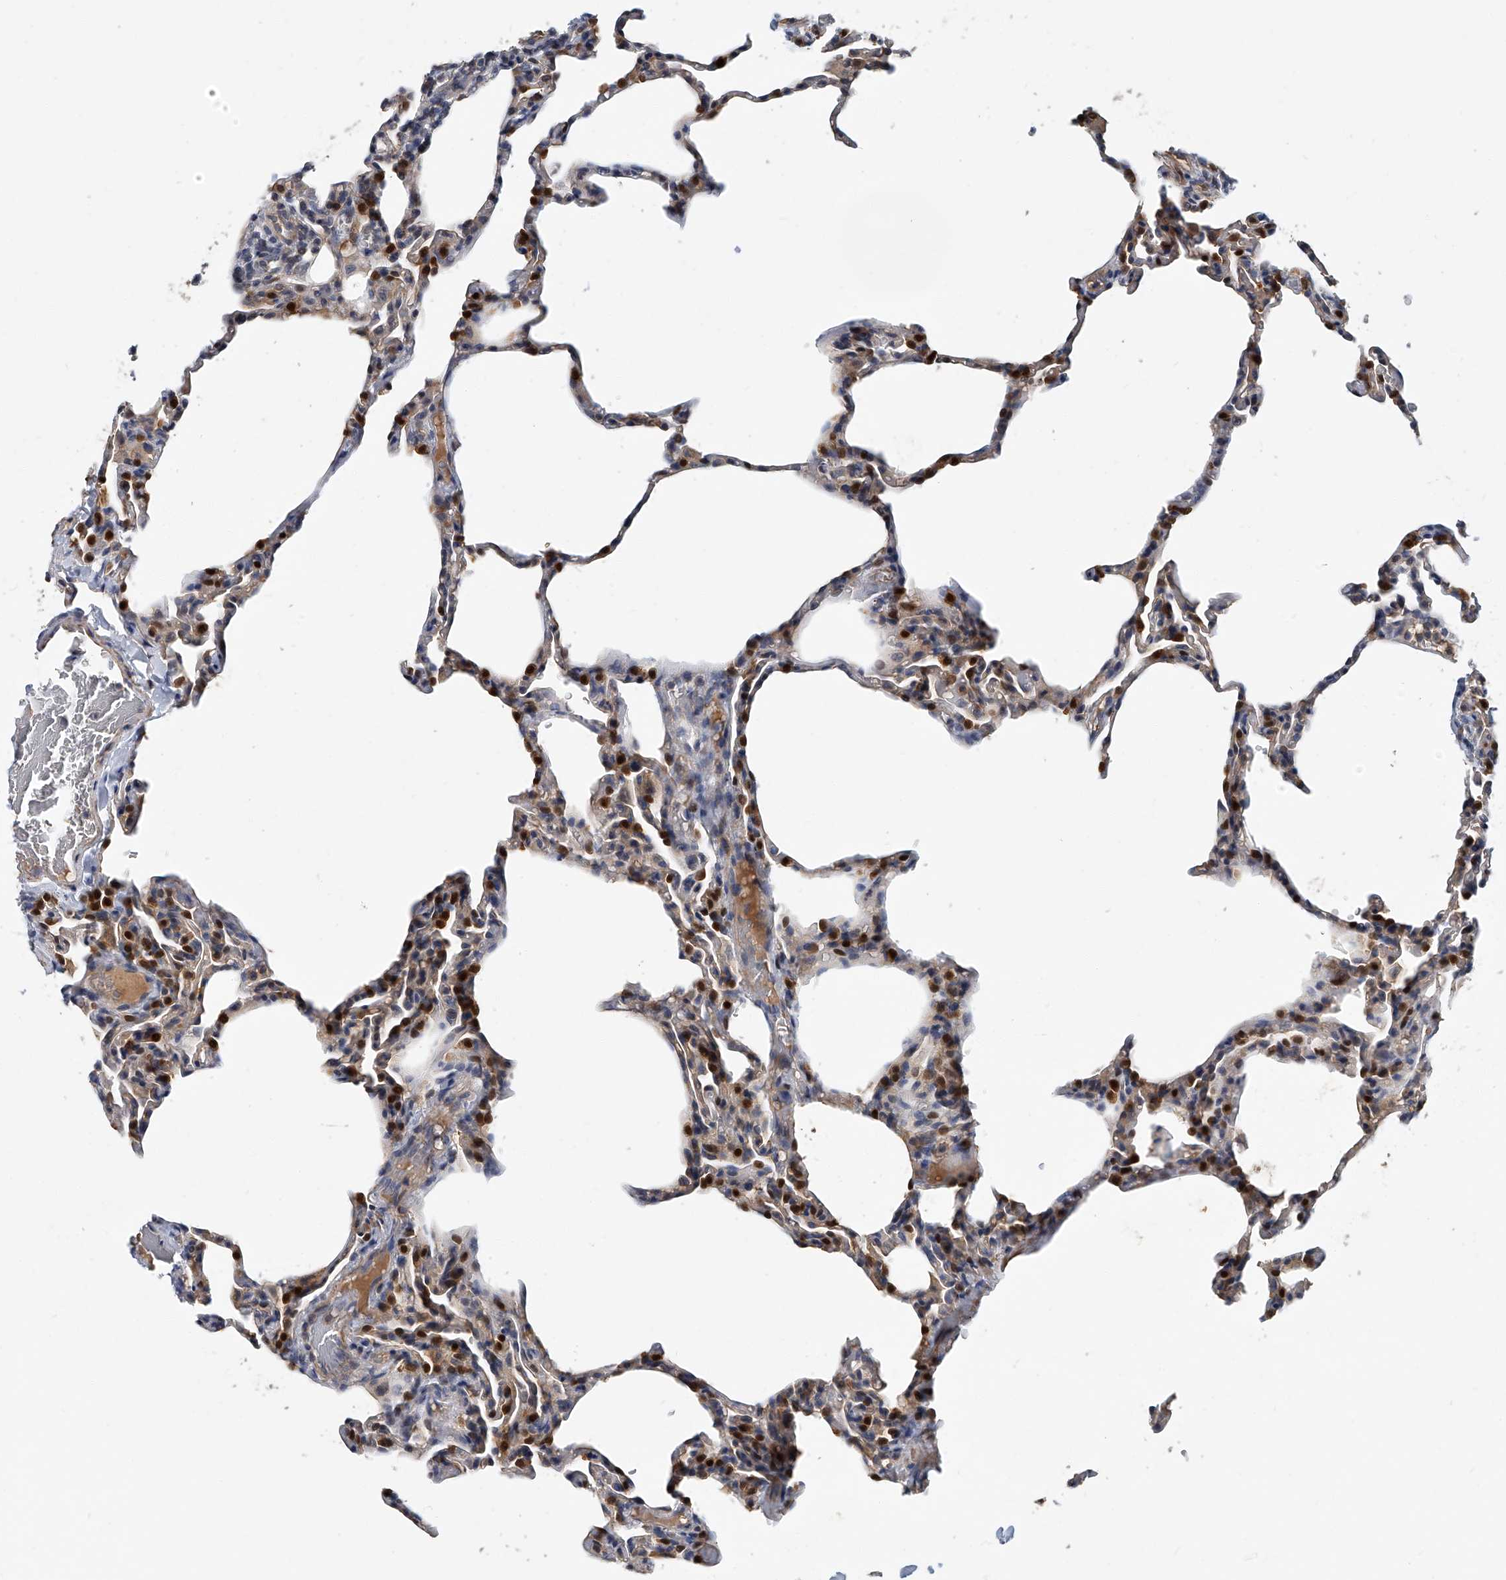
{"staining": {"intensity": "strong", "quantity": "25%-75%", "location": "cytoplasmic/membranous,nuclear"}, "tissue": "lung", "cell_type": "Alveolar cells", "image_type": "normal", "snomed": [{"axis": "morphology", "description": "Normal tissue, NOS"}, {"axis": "topography", "description": "Lung"}], "caption": "Protein staining by IHC shows strong cytoplasmic/membranous,nuclear expression in approximately 25%-75% of alveolar cells in benign lung.", "gene": "CD200", "patient": {"sex": "male", "age": 20}}